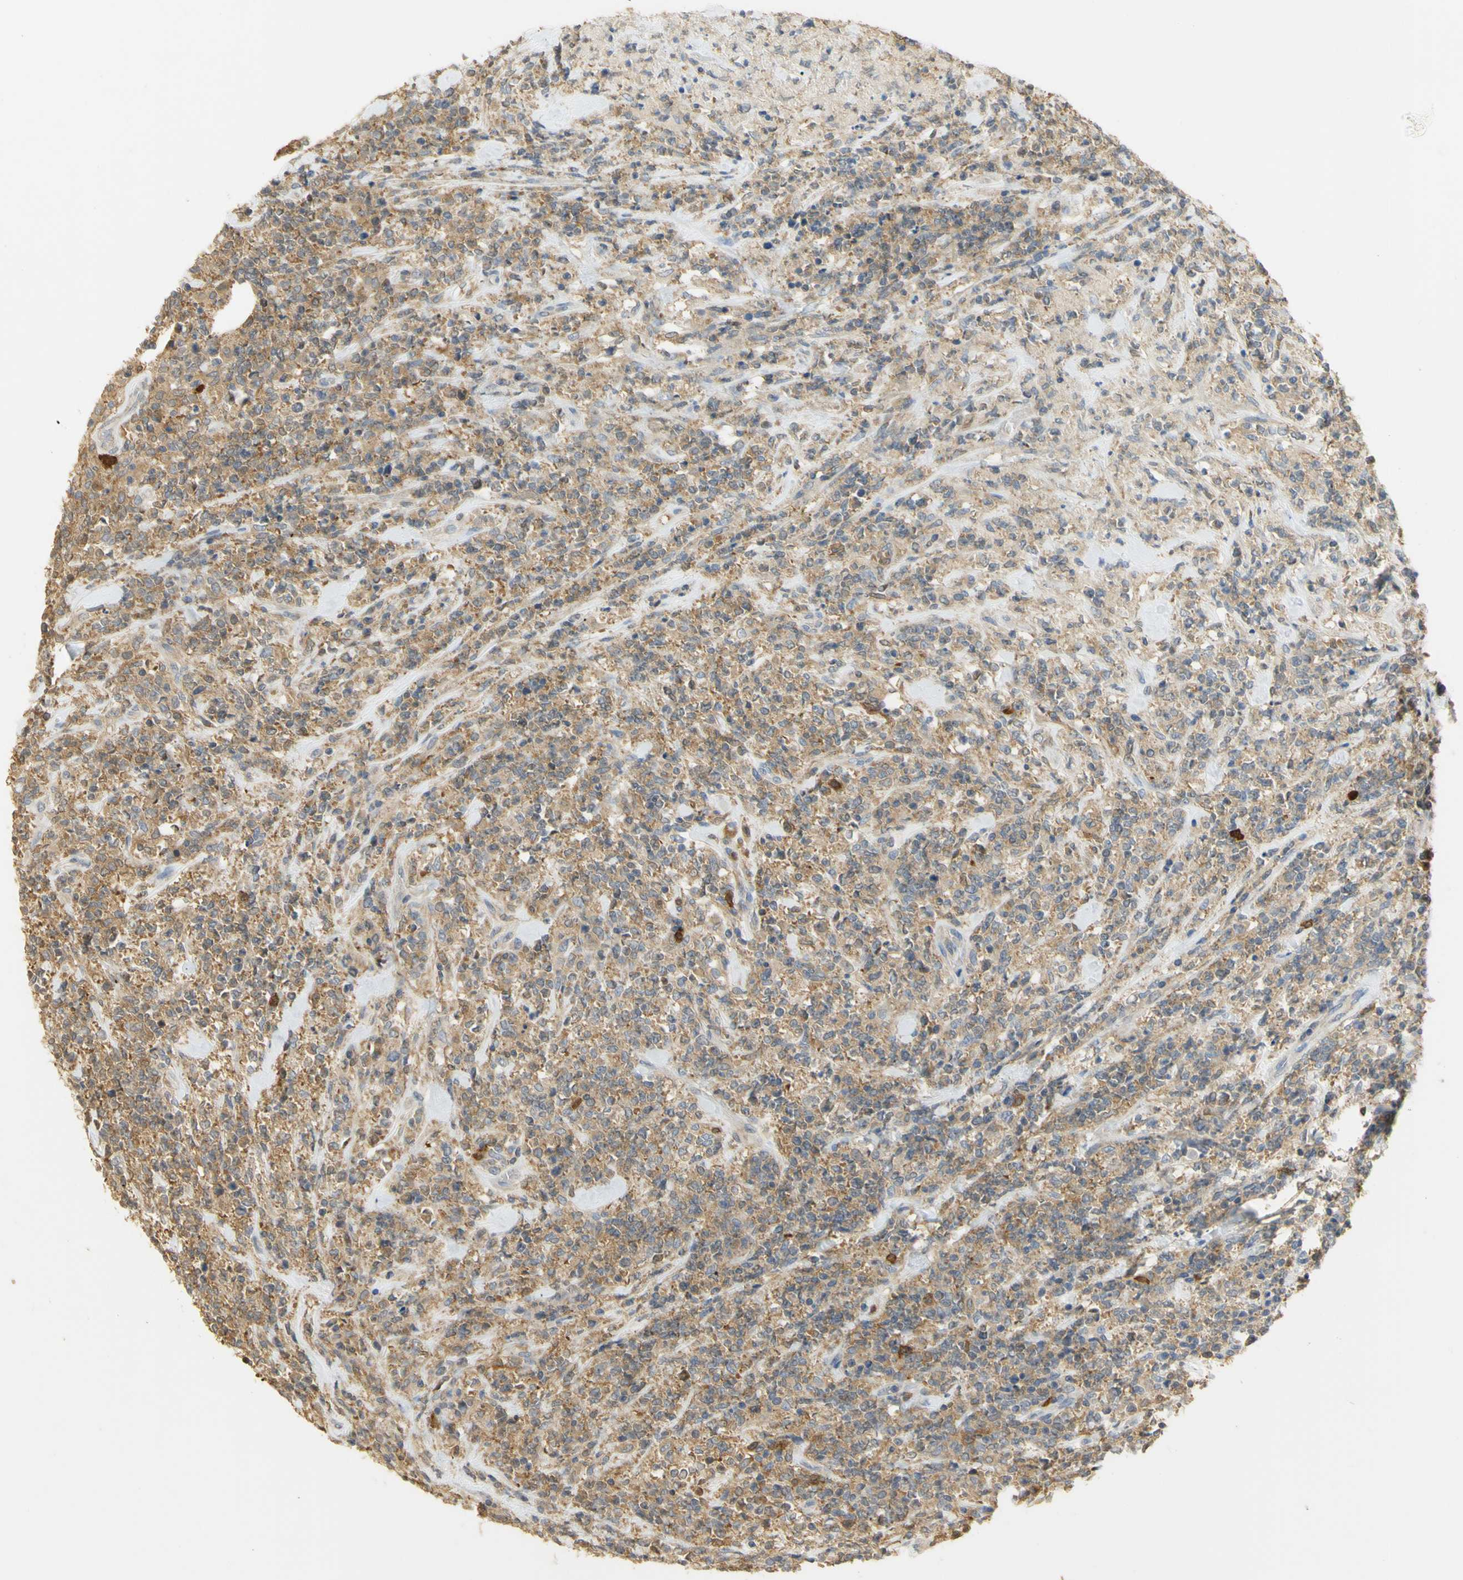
{"staining": {"intensity": "moderate", "quantity": ">75%", "location": "cytoplasmic/membranous"}, "tissue": "lymphoma", "cell_type": "Tumor cells", "image_type": "cancer", "snomed": [{"axis": "morphology", "description": "Malignant lymphoma, non-Hodgkin's type, High grade"}, {"axis": "topography", "description": "Soft tissue"}], "caption": "IHC (DAB (3,3'-diaminobenzidine)) staining of human lymphoma reveals moderate cytoplasmic/membranous protein expression in approximately >75% of tumor cells.", "gene": "PAK1", "patient": {"sex": "male", "age": 18}}